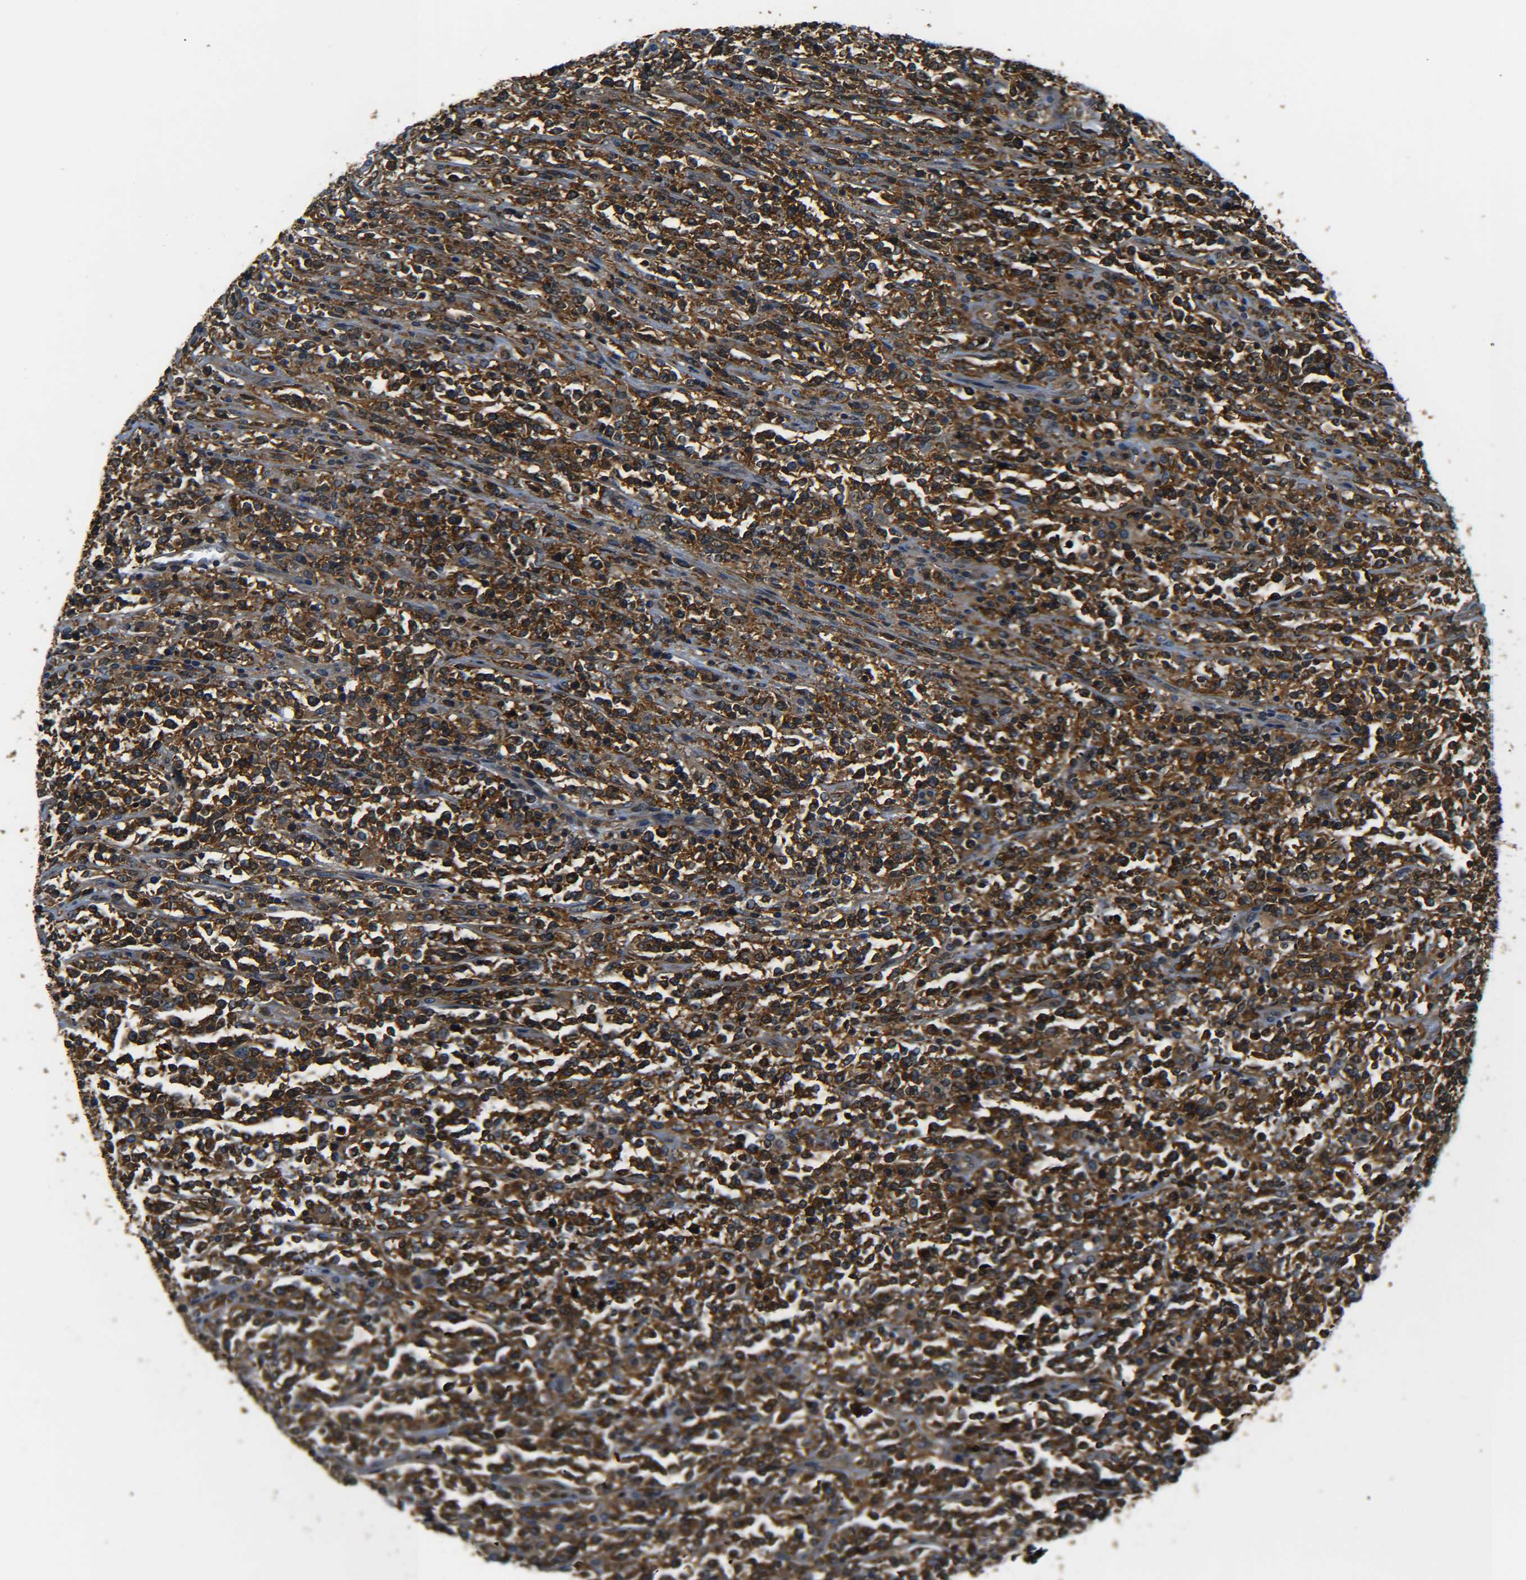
{"staining": {"intensity": "strong", "quantity": ">75%", "location": "cytoplasmic/membranous"}, "tissue": "lymphoma", "cell_type": "Tumor cells", "image_type": "cancer", "snomed": [{"axis": "morphology", "description": "Malignant lymphoma, non-Hodgkin's type, High grade"}, {"axis": "topography", "description": "Soft tissue"}], "caption": "DAB immunohistochemical staining of malignant lymphoma, non-Hodgkin's type (high-grade) shows strong cytoplasmic/membranous protein expression in about >75% of tumor cells.", "gene": "PREB", "patient": {"sex": "male", "age": 18}}